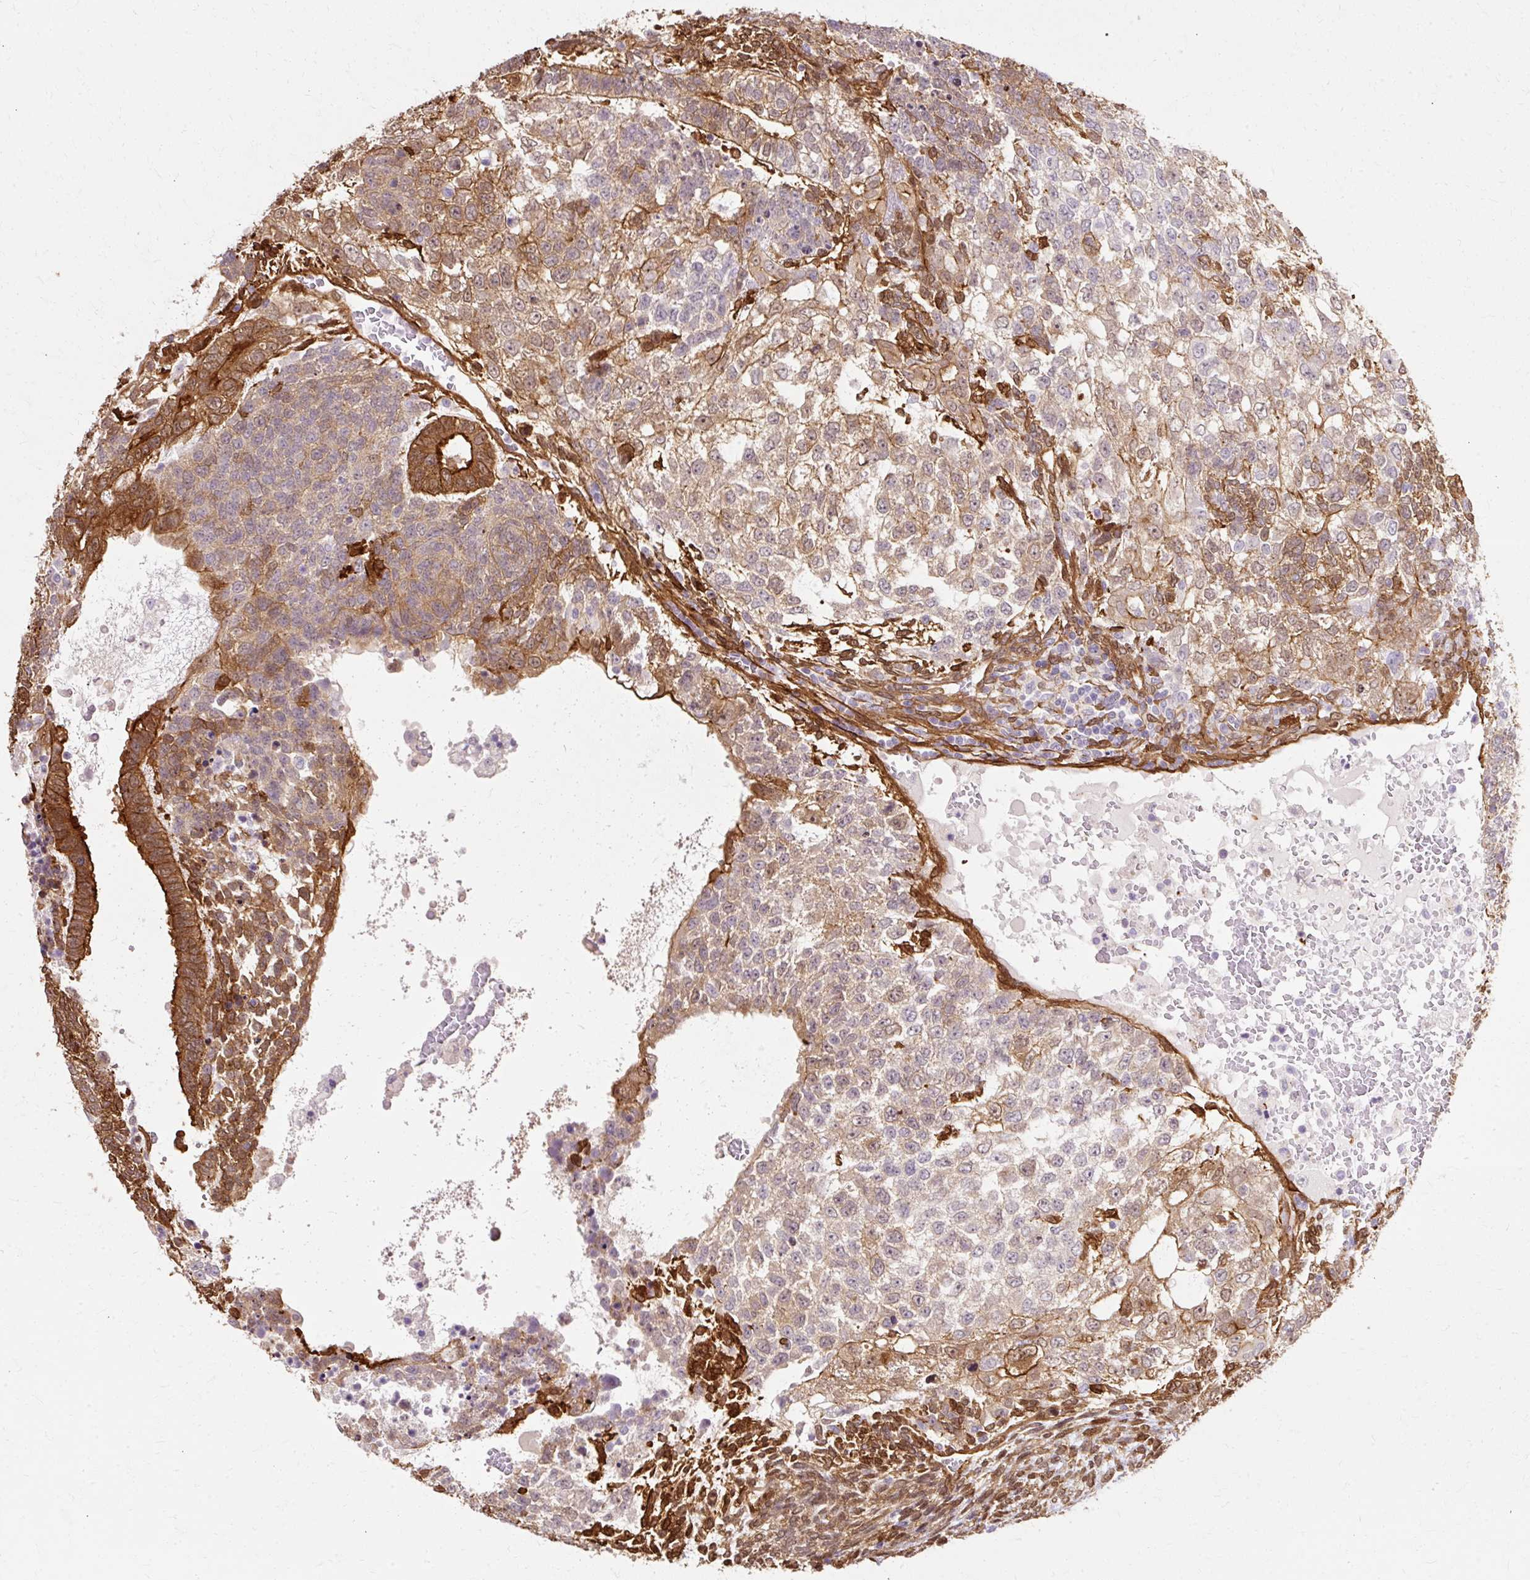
{"staining": {"intensity": "strong", "quantity": "<25%", "location": "cytoplasmic/membranous"}, "tissue": "testis cancer", "cell_type": "Tumor cells", "image_type": "cancer", "snomed": [{"axis": "morphology", "description": "Carcinoma, Embryonal, NOS"}, {"axis": "topography", "description": "Testis"}], "caption": "Testis cancer was stained to show a protein in brown. There is medium levels of strong cytoplasmic/membranous positivity in approximately <25% of tumor cells. The protein of interest is shown in brown color, while the nuclei are stained blue.", "gene": "CNN3", "patient": {"sex": "male", "age": 23}}